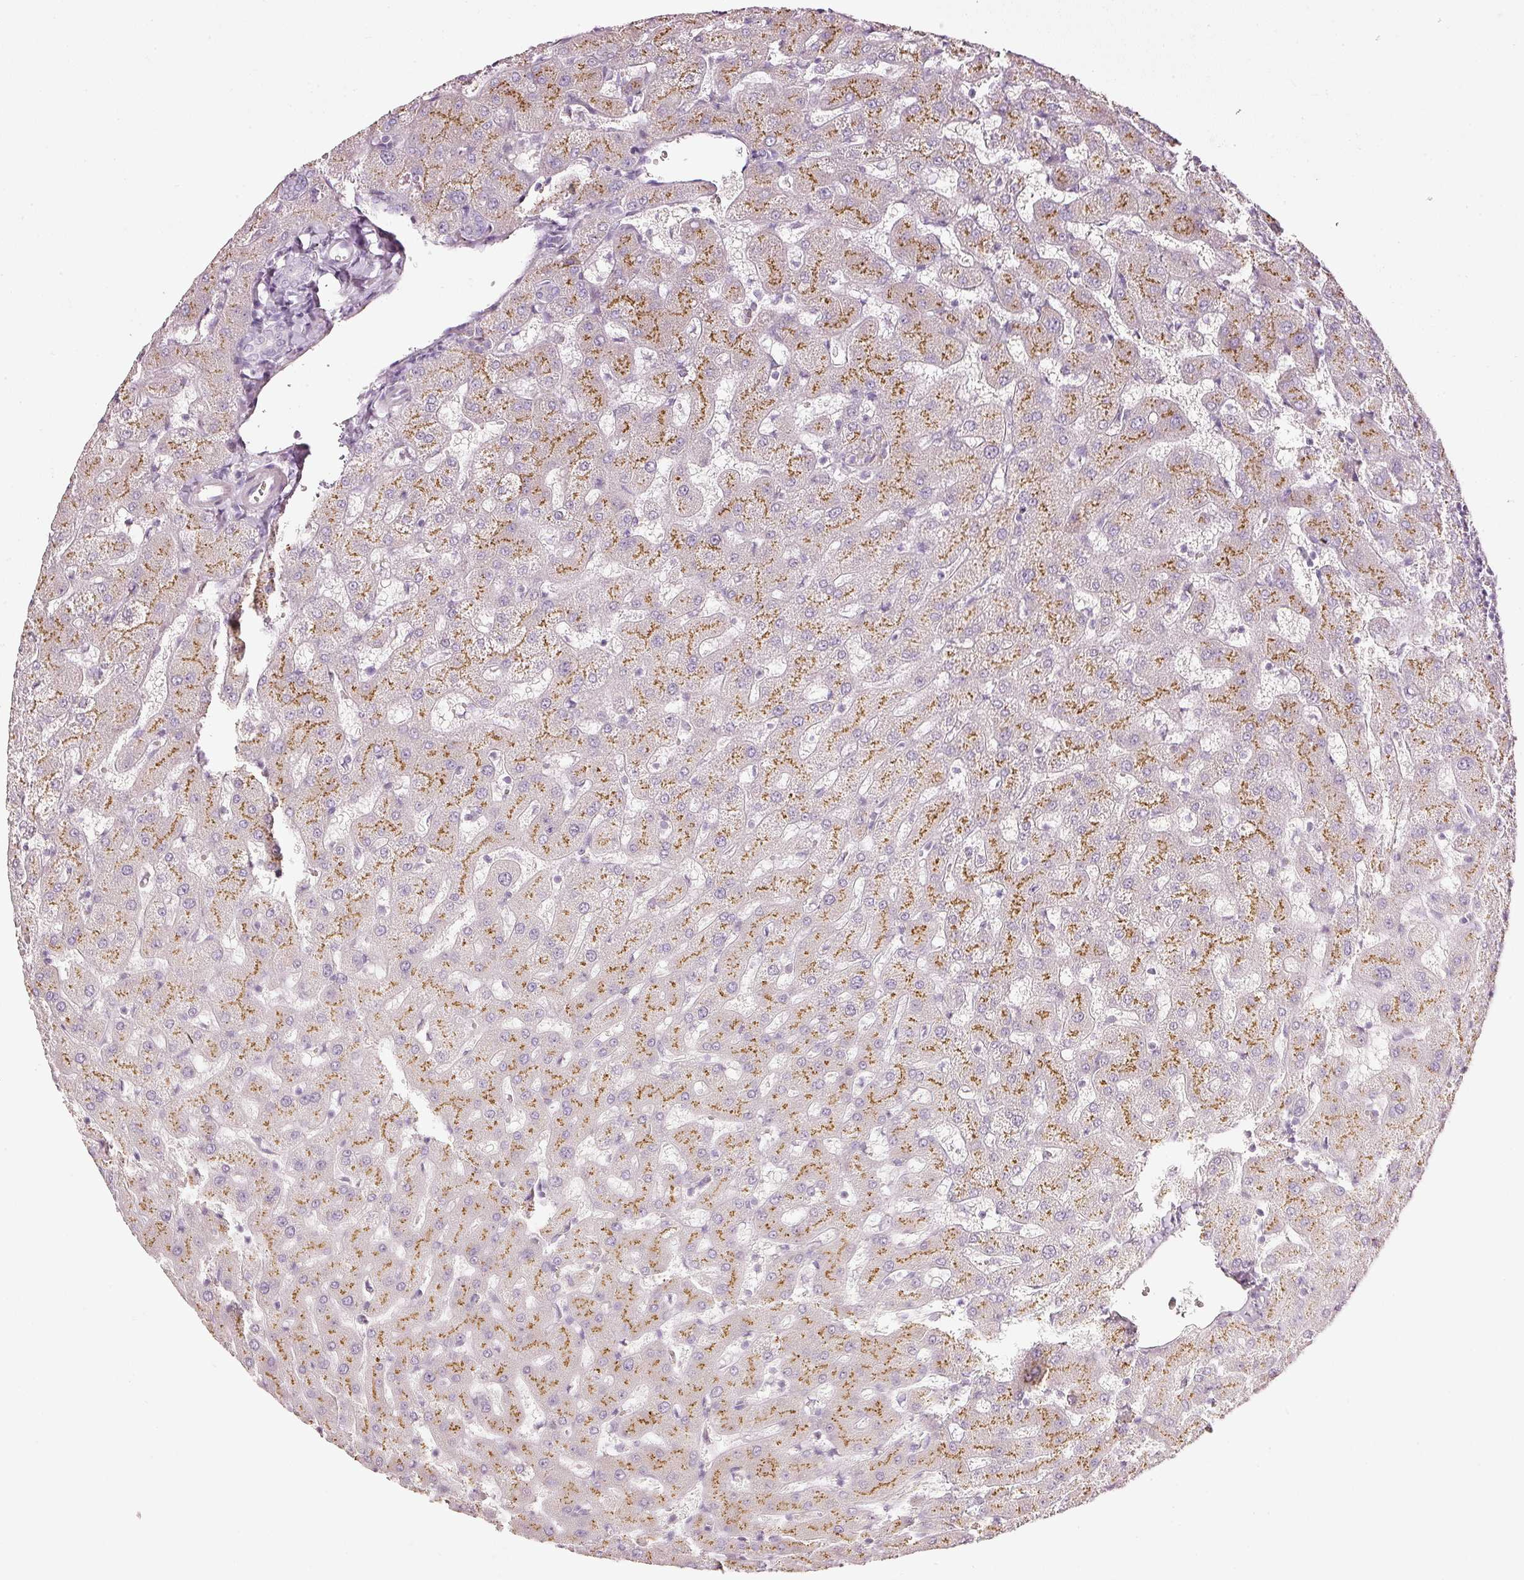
{"staining": {"intensity": "negative", "quantity": "none", "location": "none"}, "tissue": "liver", "cell_type": "Cholangiocytes", "image_type": "normal", "snomed": [{"axis": "morphology", "description": "Normal tissue, NOS"}, {"axis": "topography", "description": "Liver"}], "caption": "Immunohistochemistry image of normal liver stained for a protein (brown), which exhibits no positivity in cholangiocytes.", "gene": "SDF4", "patient": {"sex": "female", "age": 63}}